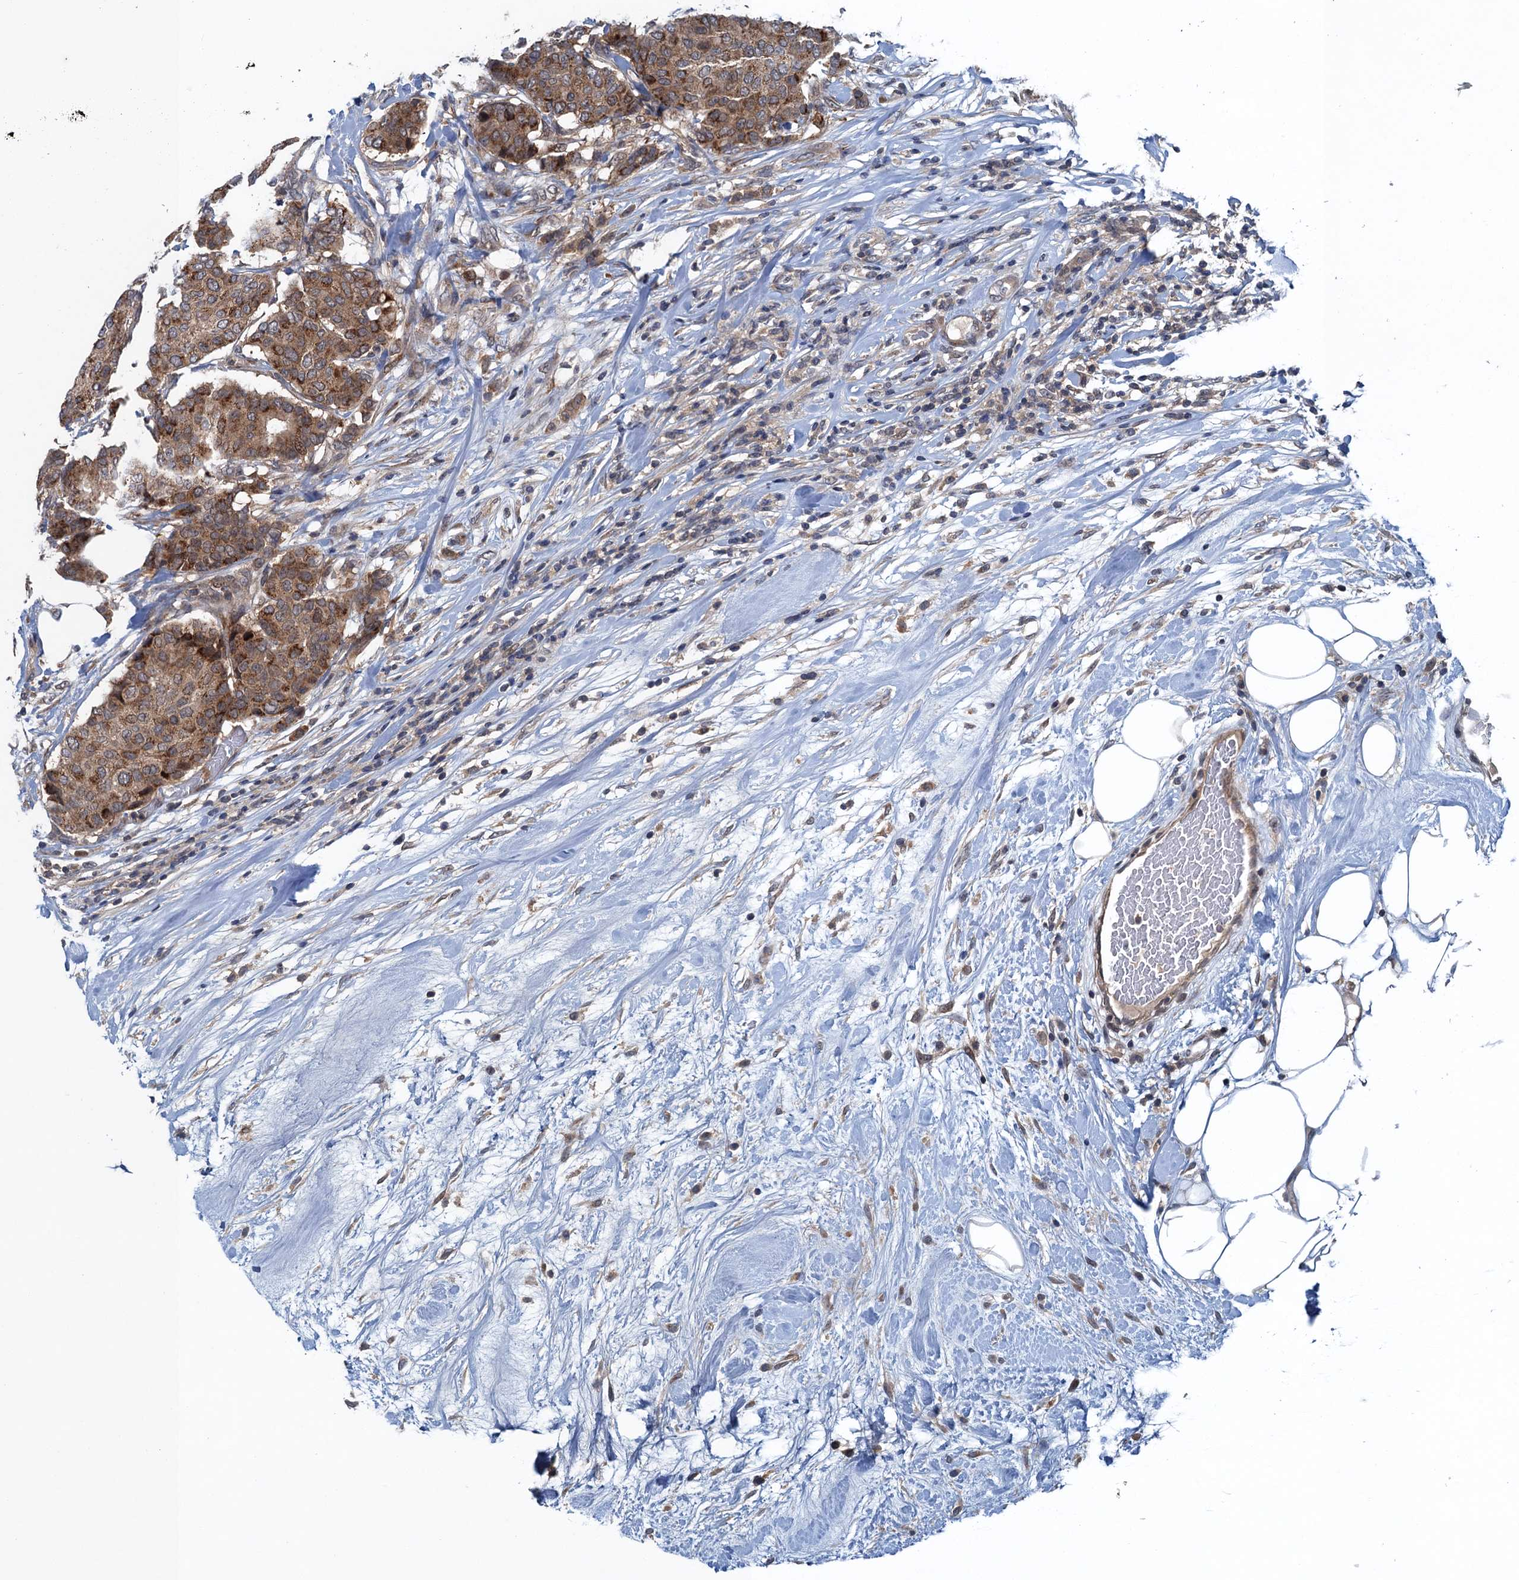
{"staining": {"intensity": "moderate", "quantity": ">75%", "location": "cytoplasmic/membranous"}, "tissue": "breast cancer", "cell_type": "Tumor cells", "image_type": "cancer", "snomed": [{"axis": "morphology", "description": "Duct carcinoma"}, {"axis": "topography", "description": "Breast"}], "caption": "Breast invasive ductal carcinoma tissue exhibits moderate cytoplasmic/membranous expression in approximately >75% of tumor cells, visualized by immunohistochemistry. (DAB = brown stain, brightfield microscopy at high magnification).", "gene": "RNF165", "patient": {"sex": "female", "age": 75}}